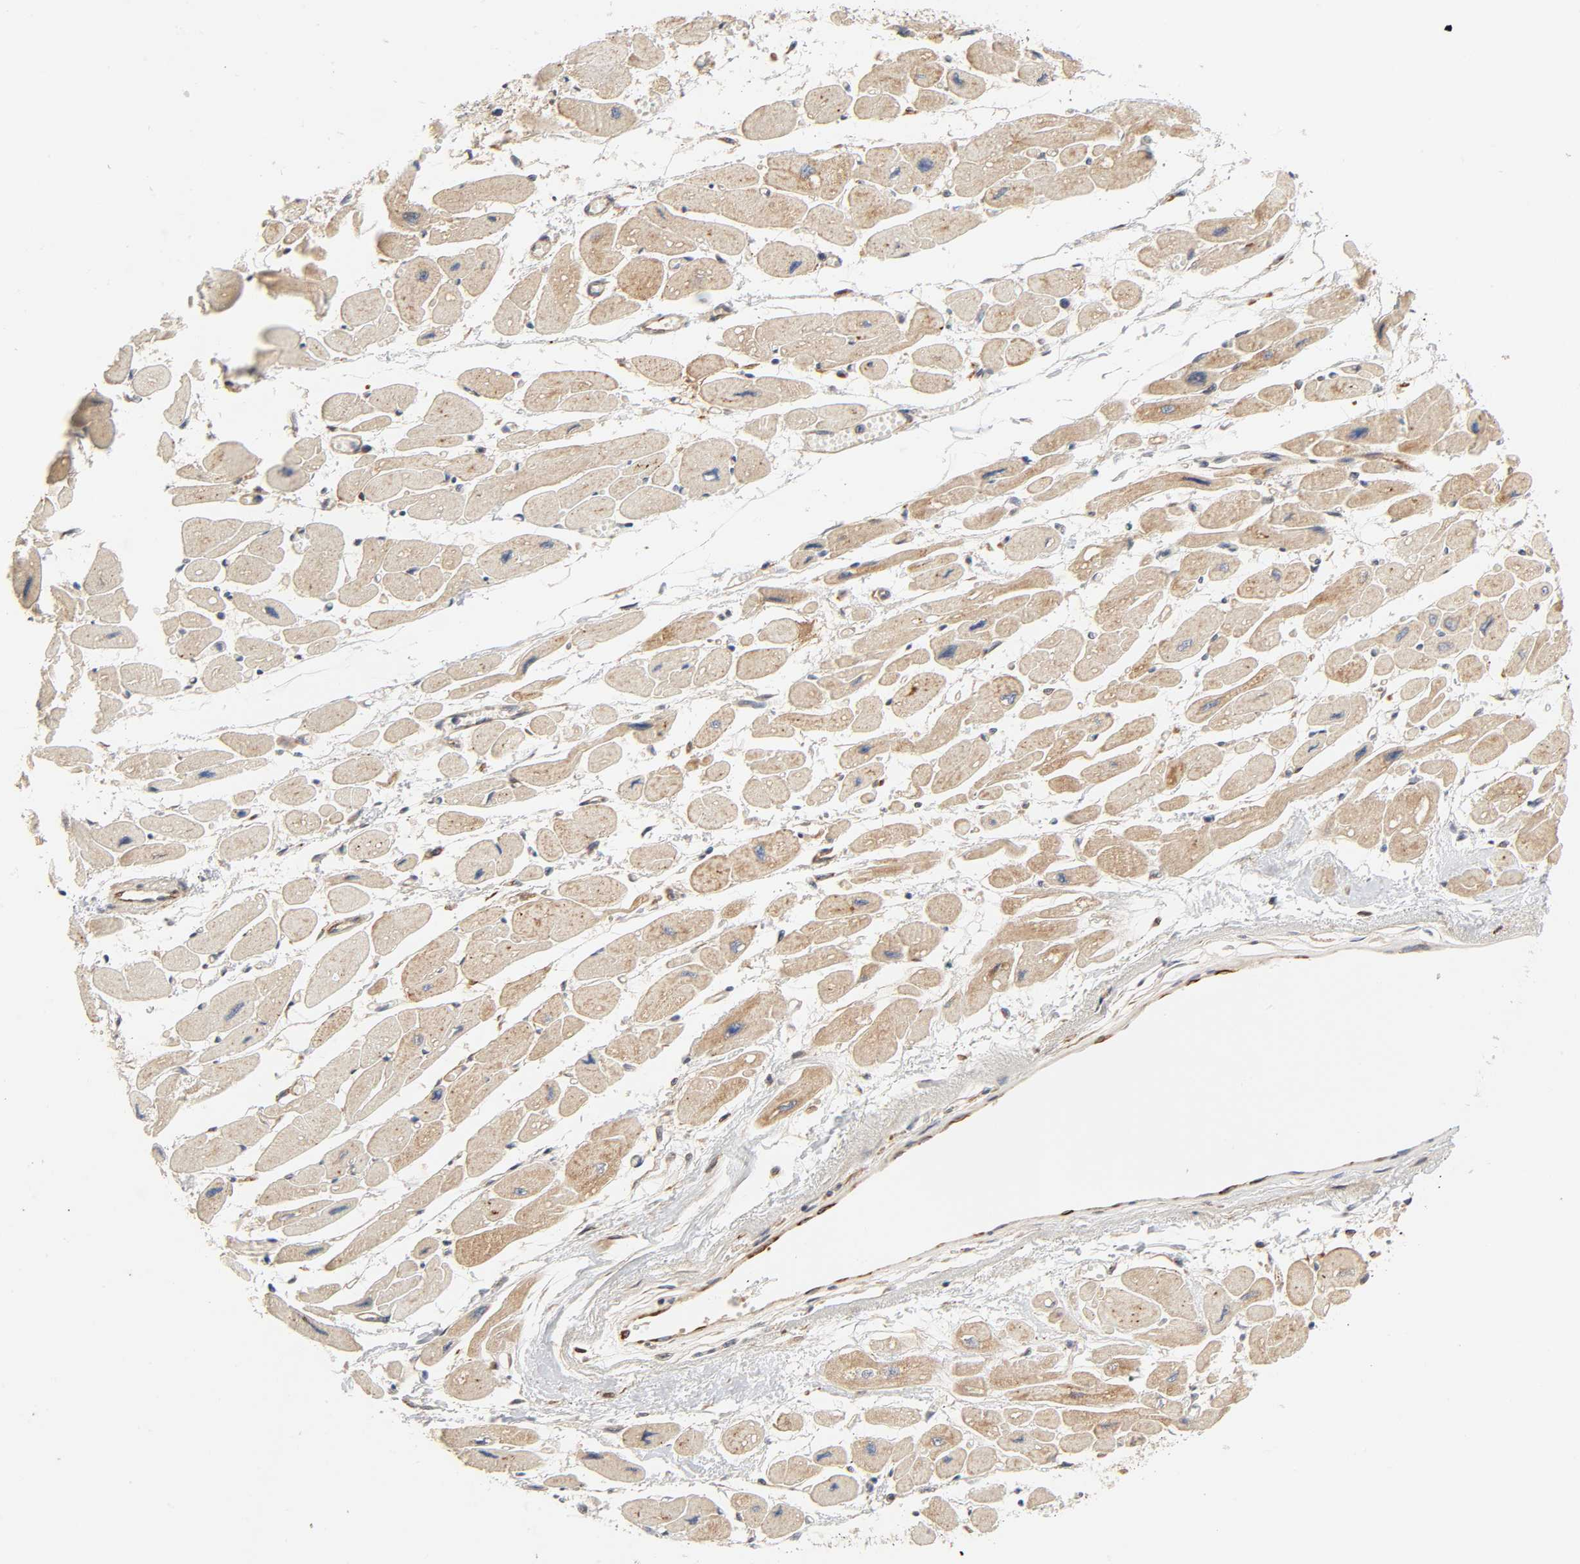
{"staining": {"intensity": "moderate", "quantity": ">75%", "location": "cytoplasmic/membranous"}, "tissue": "heart muscle", "cell_type": "Cardiomyocytes", "image_type": "normal", "snomed": [{"axis": "morphology", "description": "Normal tissue, NOS"}, {"axis": "topography", "description": "Heart"}], "caption": "An image of heart muscle stained for a protein exhibits moderate cytoplasmic/membranous brown staining in cardiomyocytes. (Brightfield microscopy of DAB IHC at high magnification).", "gene": "REEP5", "patient": {"sex": "female", "age": 54}}